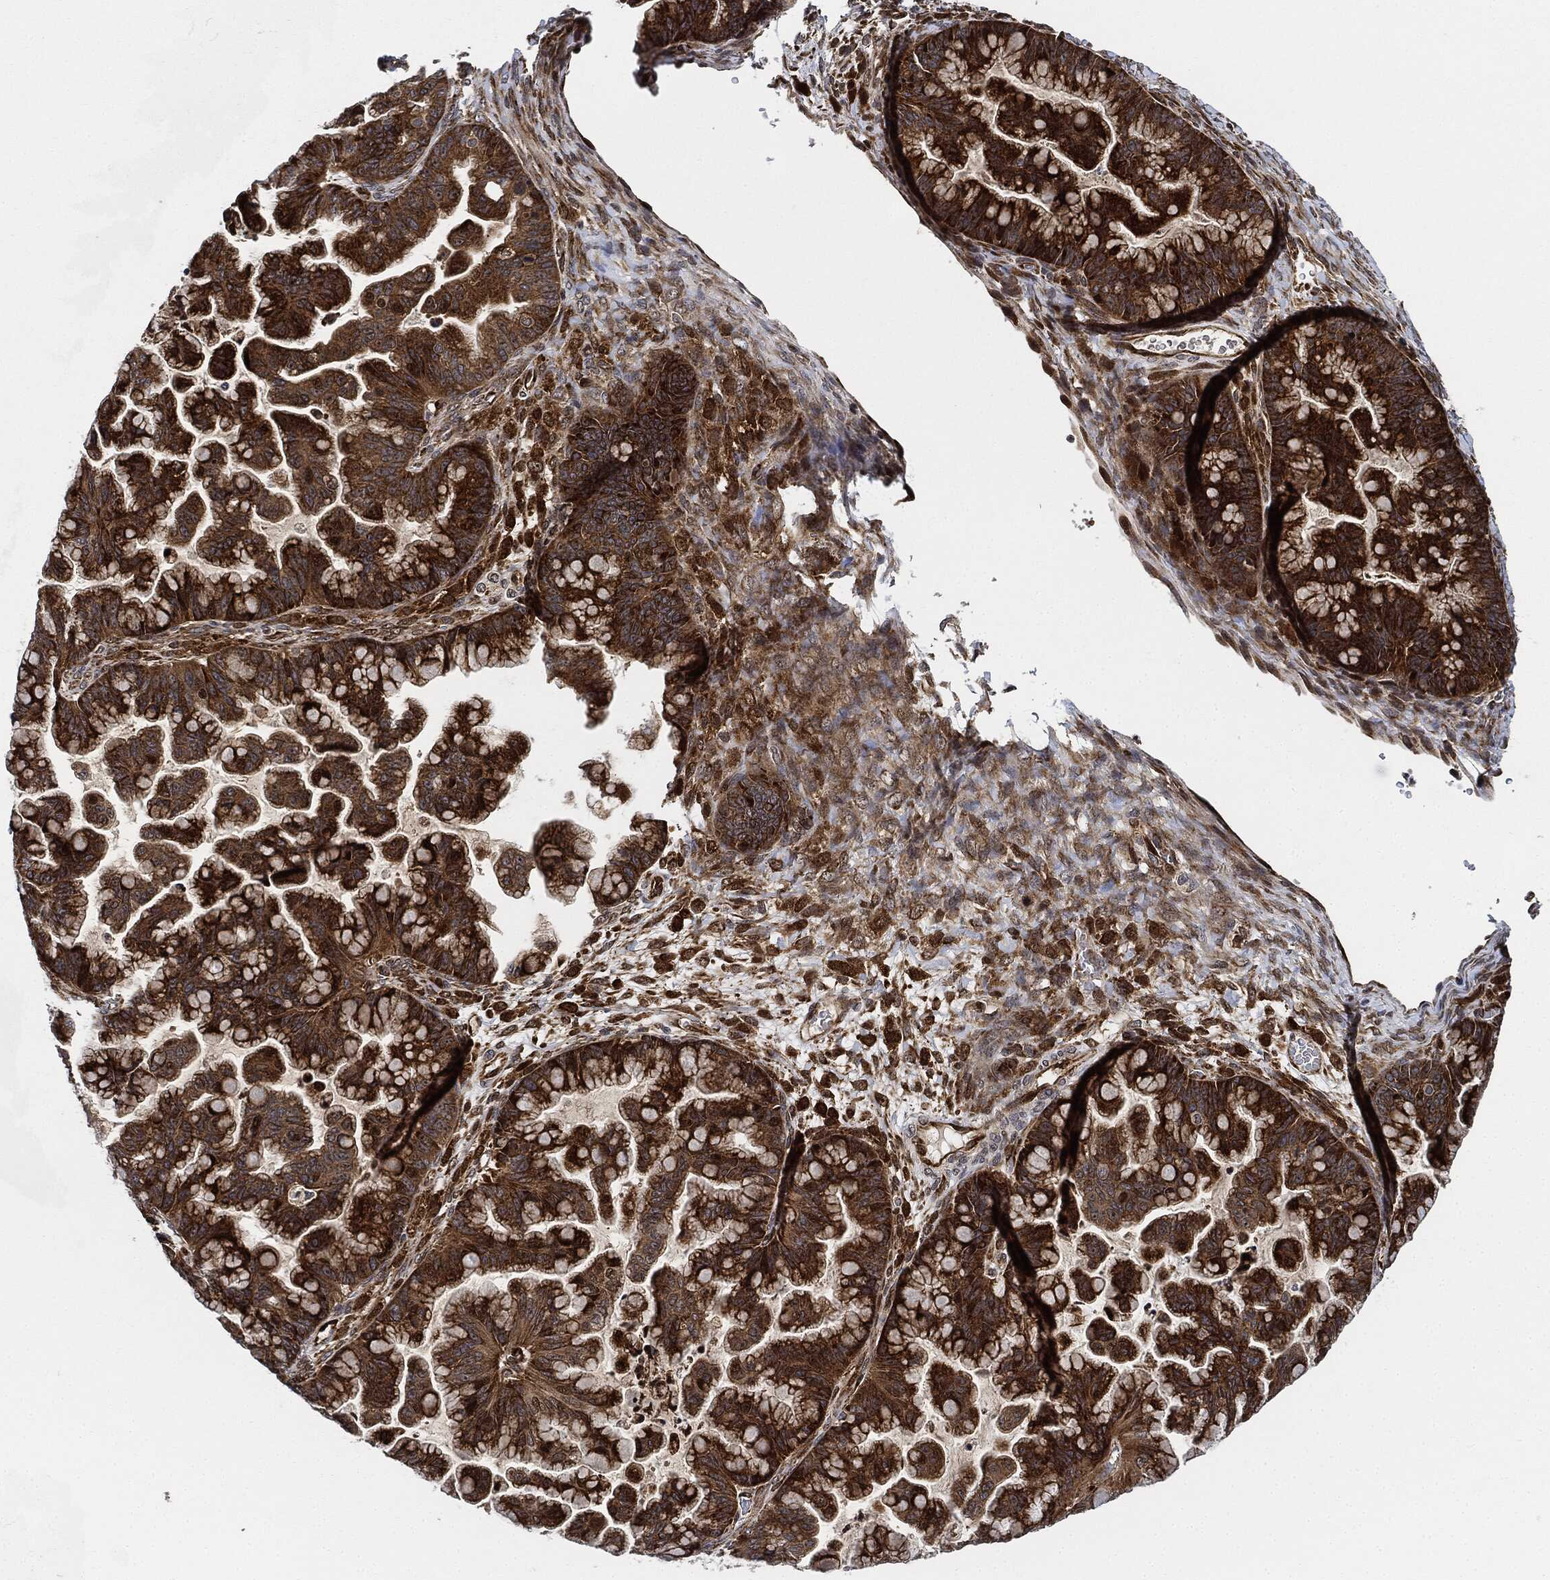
{"staining": {"intensity": "strong", "quantity": ">75%", "location": "cytoplasmic/membranous"}, "tissue": "ovarian cancer", "cell_type": "Tumor cells", "image_type": "cancer", "snomed": [{"axis": "morphology", "description": "Cystadenocarcinoma, mucinous, NOS"}, {"axis": "topography", "description": "Ovary"}], "caption": "A micrograph of human ovarian cancer (mucinous cystadenocarcinoma) stained for a protein shows strong cytoplasmic/membranous brown staining in tumor cells.", "gene": "RNASEL", "patient": {"sex": "female", "age": 67}}